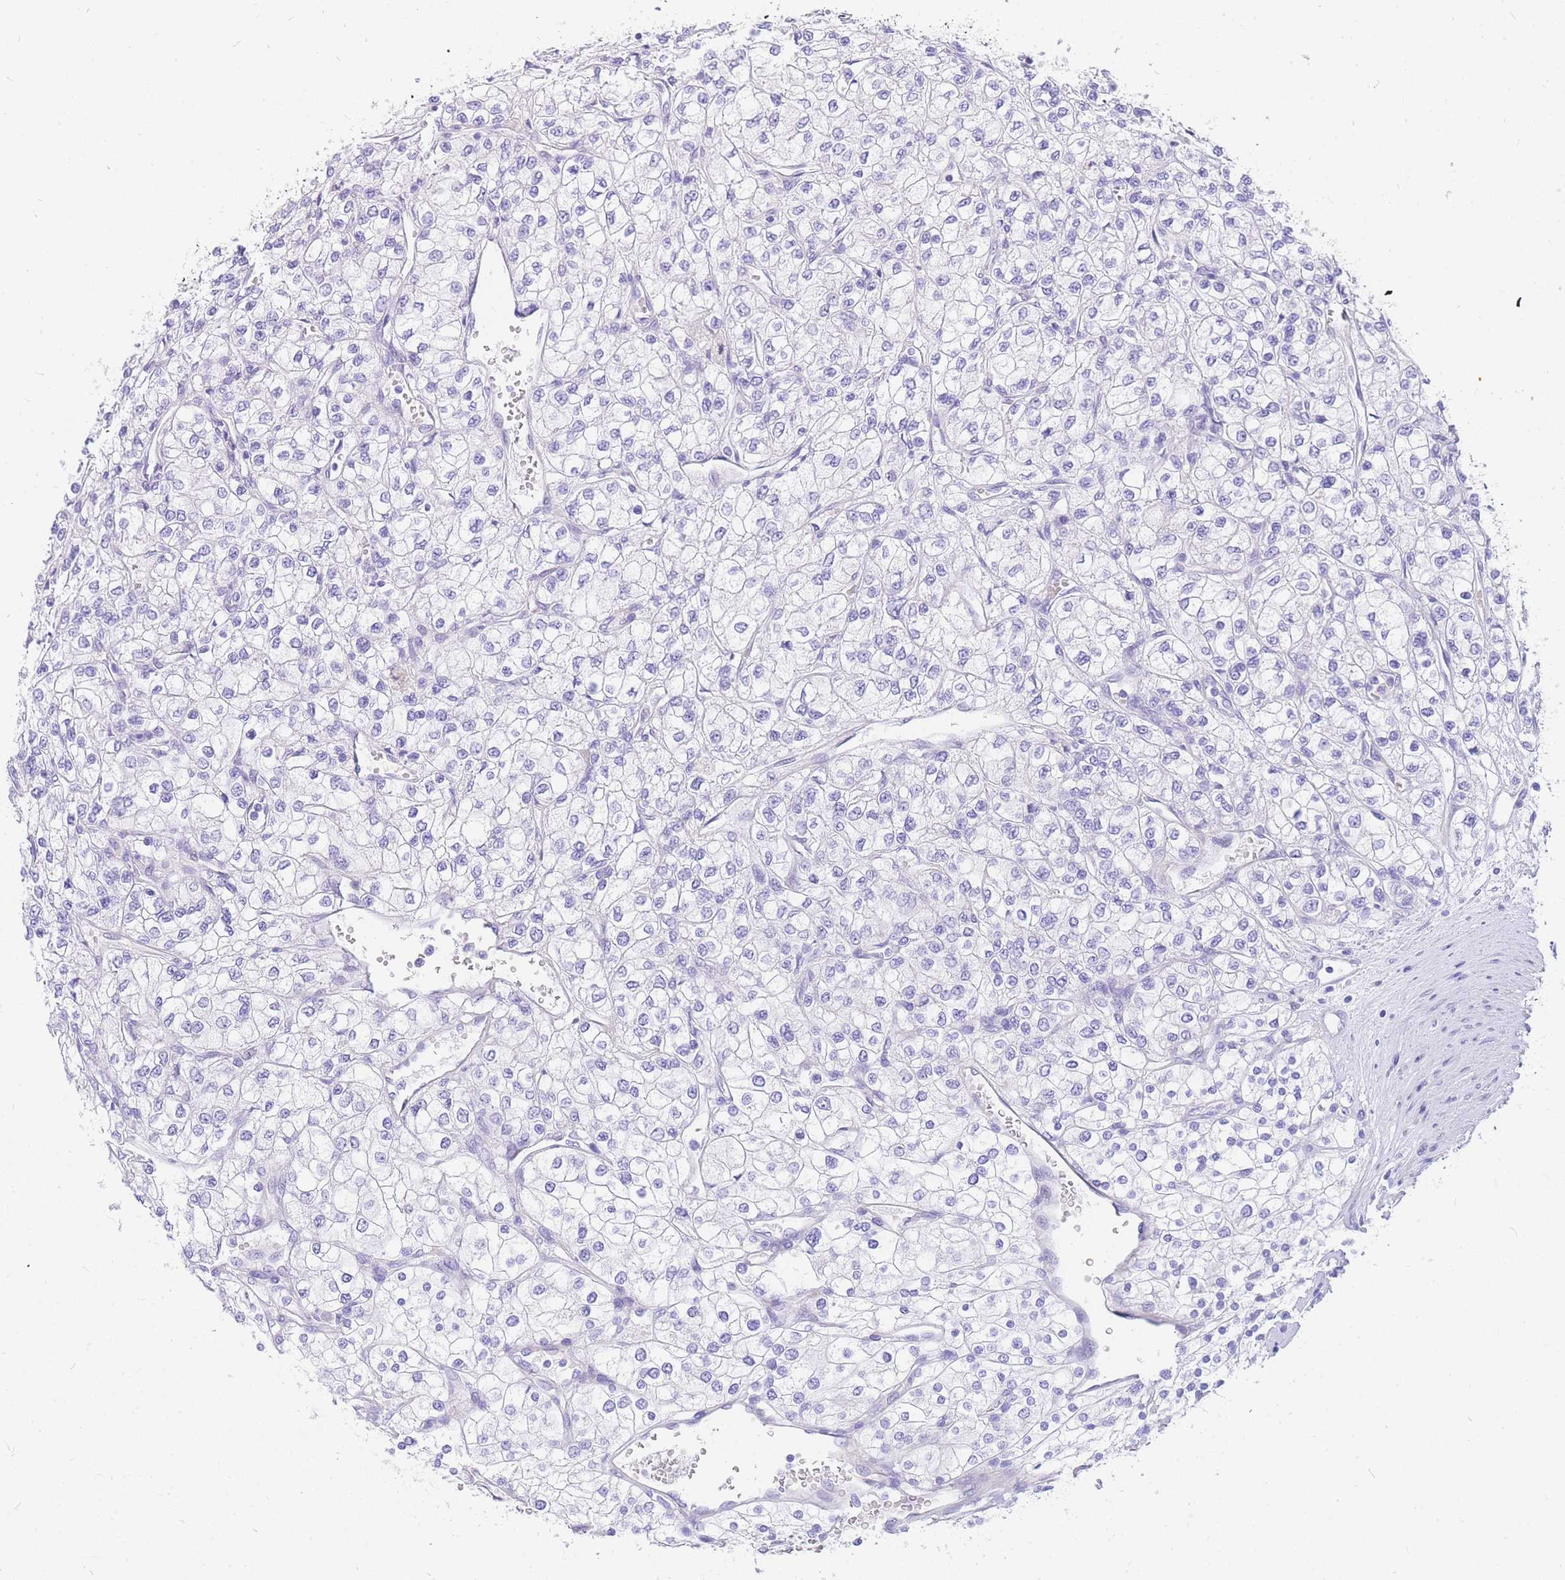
{"staining": {"intensity": "negative", "quantity": "none", "location": "none"}, "tissue": "renal cancer", "cell_type": "Tumor cells", "image_type": "cancer", "snomed": [{"axis": "morphology", "description": "Adenocarcinoma, NOS"}, {"axis": "topography", "description": "Kidney"}], "caption": "High power microscopy histopathology image of an immunohistochemistry image of renal cancer (adenocarcinoma), revealing no significant positivity in tumor cells. The staining was performed using DAB (3,3'-diaminobenzidine) to visualize the protein expression in brown, while the nuclei were stained in blue with hematoxylin (Magnification: 20x).", "gene": "SRSF12", "patient": {"sex": "male", "age": 80}}